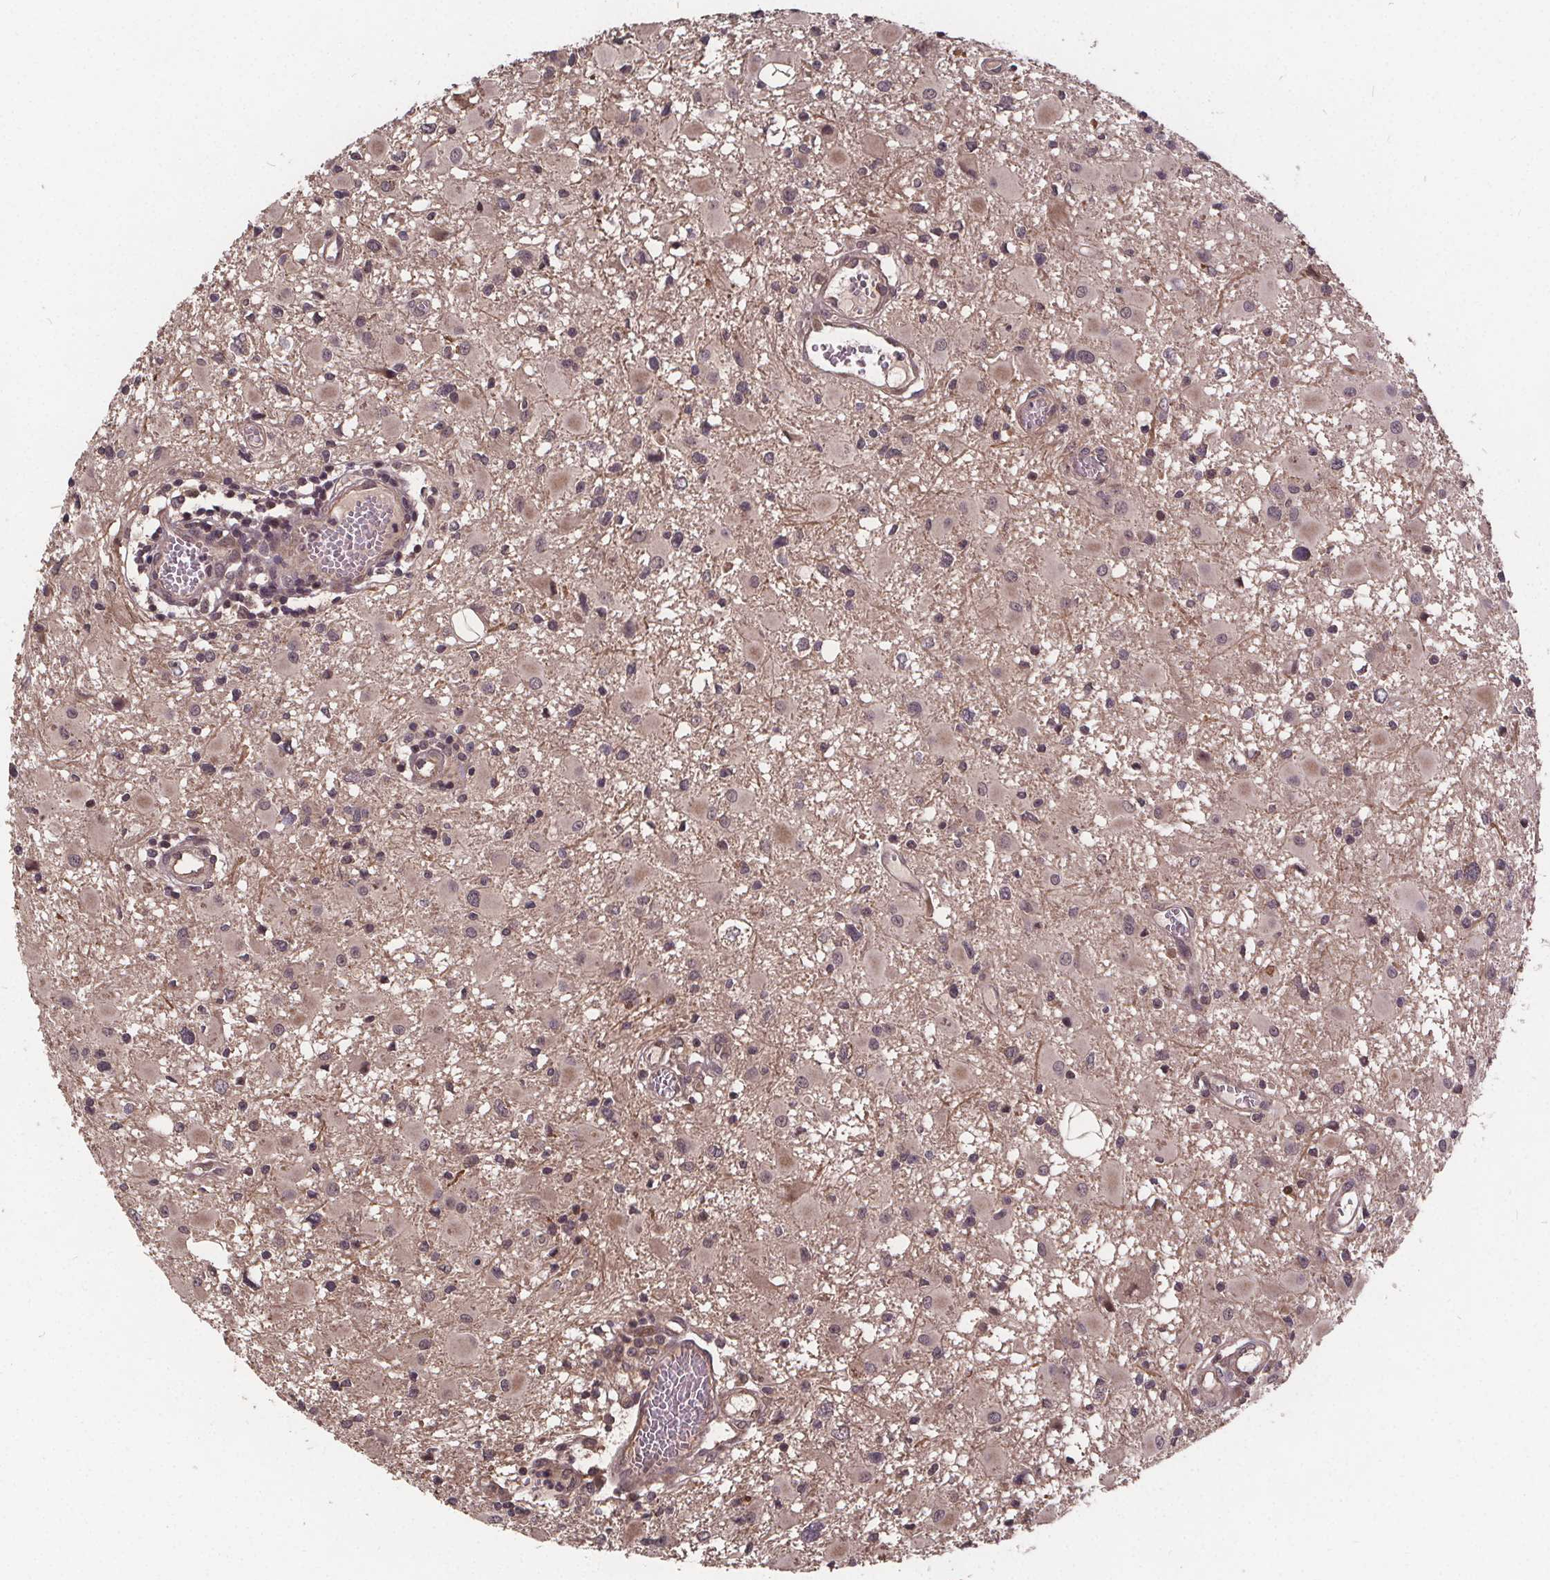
{"staining": {"intensity": "negative", "quantity": "none", "location": "none"}, "tissue": "glioma", "cell_type": "Tumor cells", "image_type": "cancer", "snomed": [{"axis": "morphology", "description": "Glioma, malignant, High grade"}, {"axis": "topography", "description": "Brain"}], "caption": "Immunohistochemical staining of human glioma demonstrates no significant expression in tumor cells. (Brightfield microscopy of DAB (3,3'-diaminobenzidine) immunohistochemistry at high magnification).", "gene": "USP9X", "patient": {"sex": "male", "age": 54}}